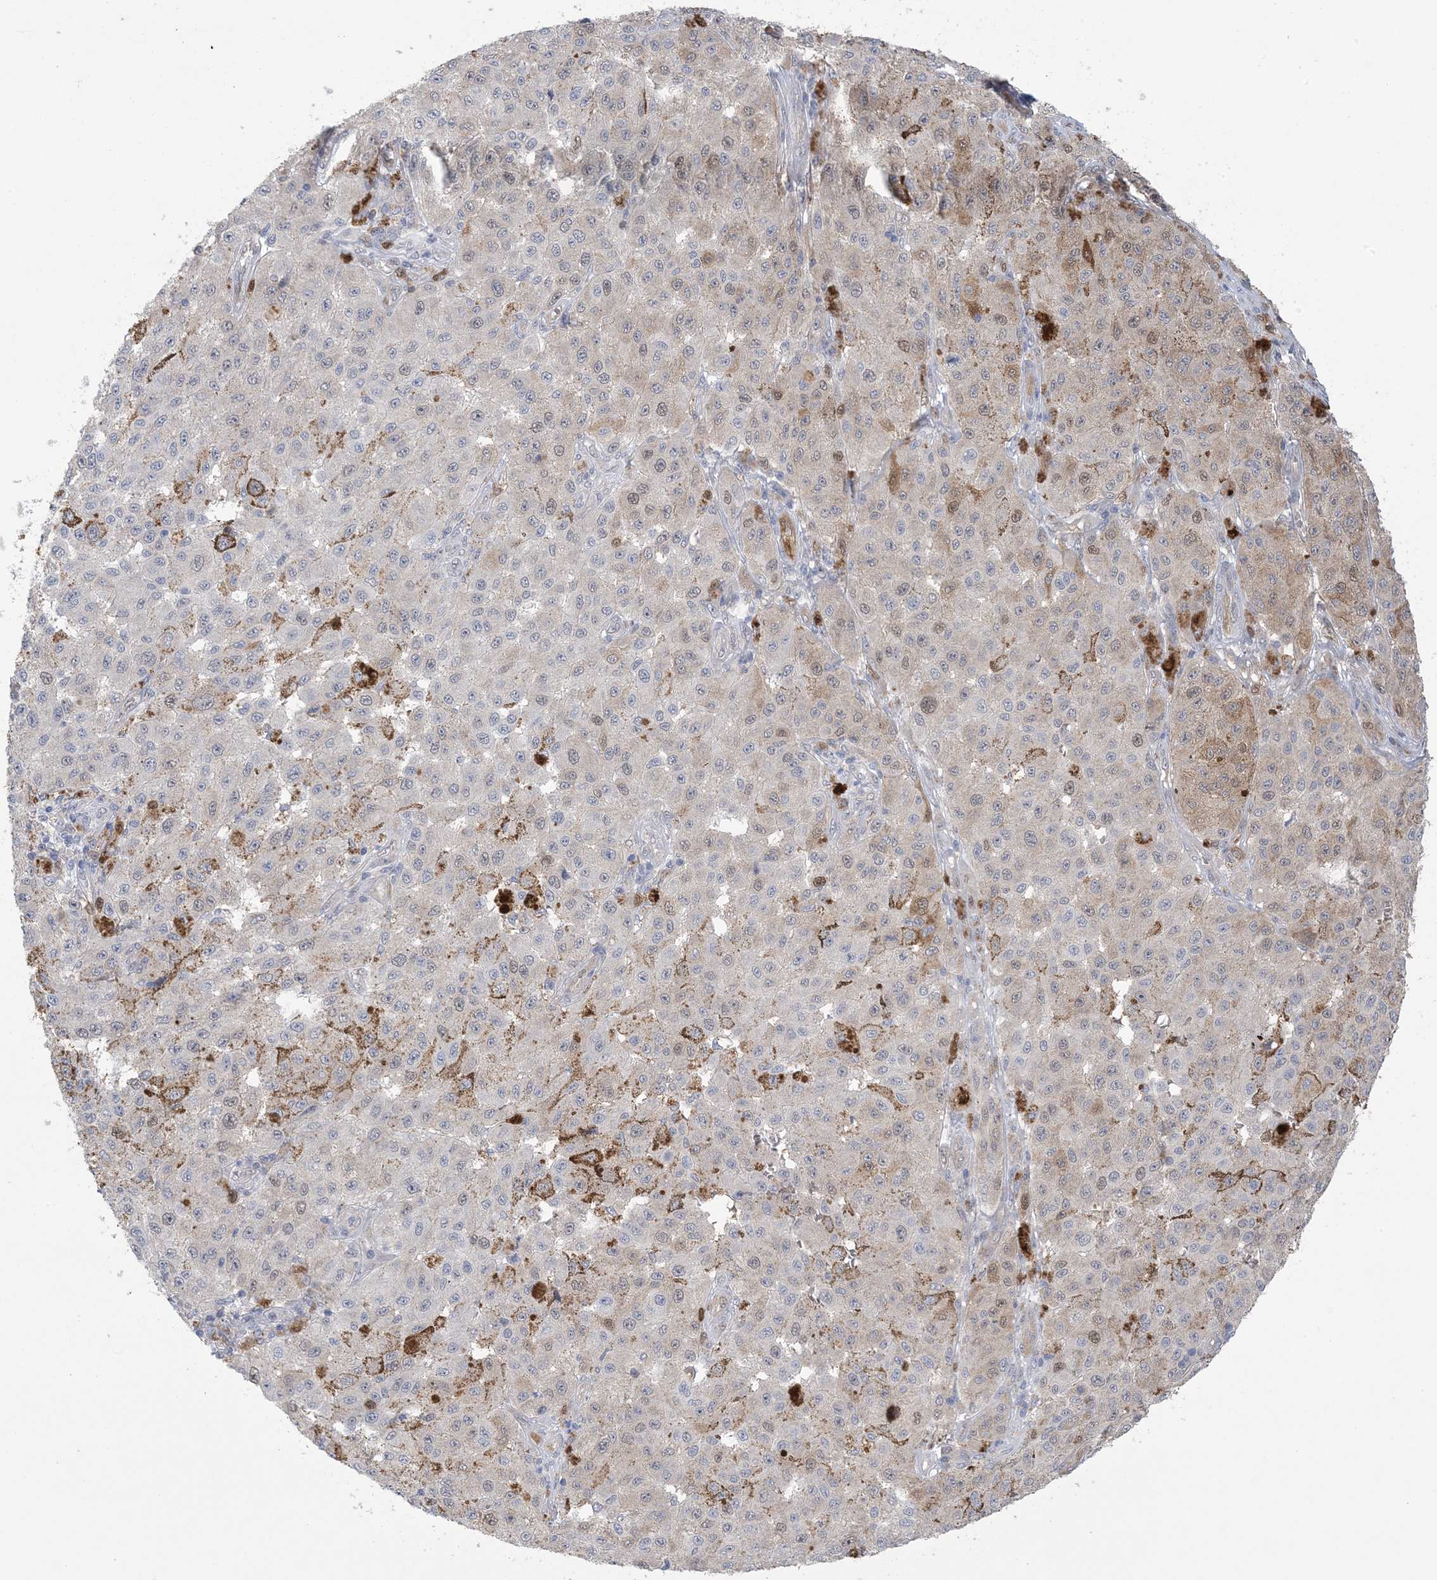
{"staining": {"intensity": "negative", "quantity": "none", "location": "none"}, "tissue": "melanoma", "cell_type": "Tumor cells", "image_type": "cancer", "snomed": [{"axis": "morphology", "description": "Malignant melanoma, NOS"}, {"axis": "topography", "description": "Skin"}], "caption": "This image is of malignant melanoma stained with immunohistochemistry to label a protein in brown with the nuclei are counter-stained blue. There is no staining in tumor cells.", "gene": "HMGCS1", "patient": {"sex": "female", "age": 64}}